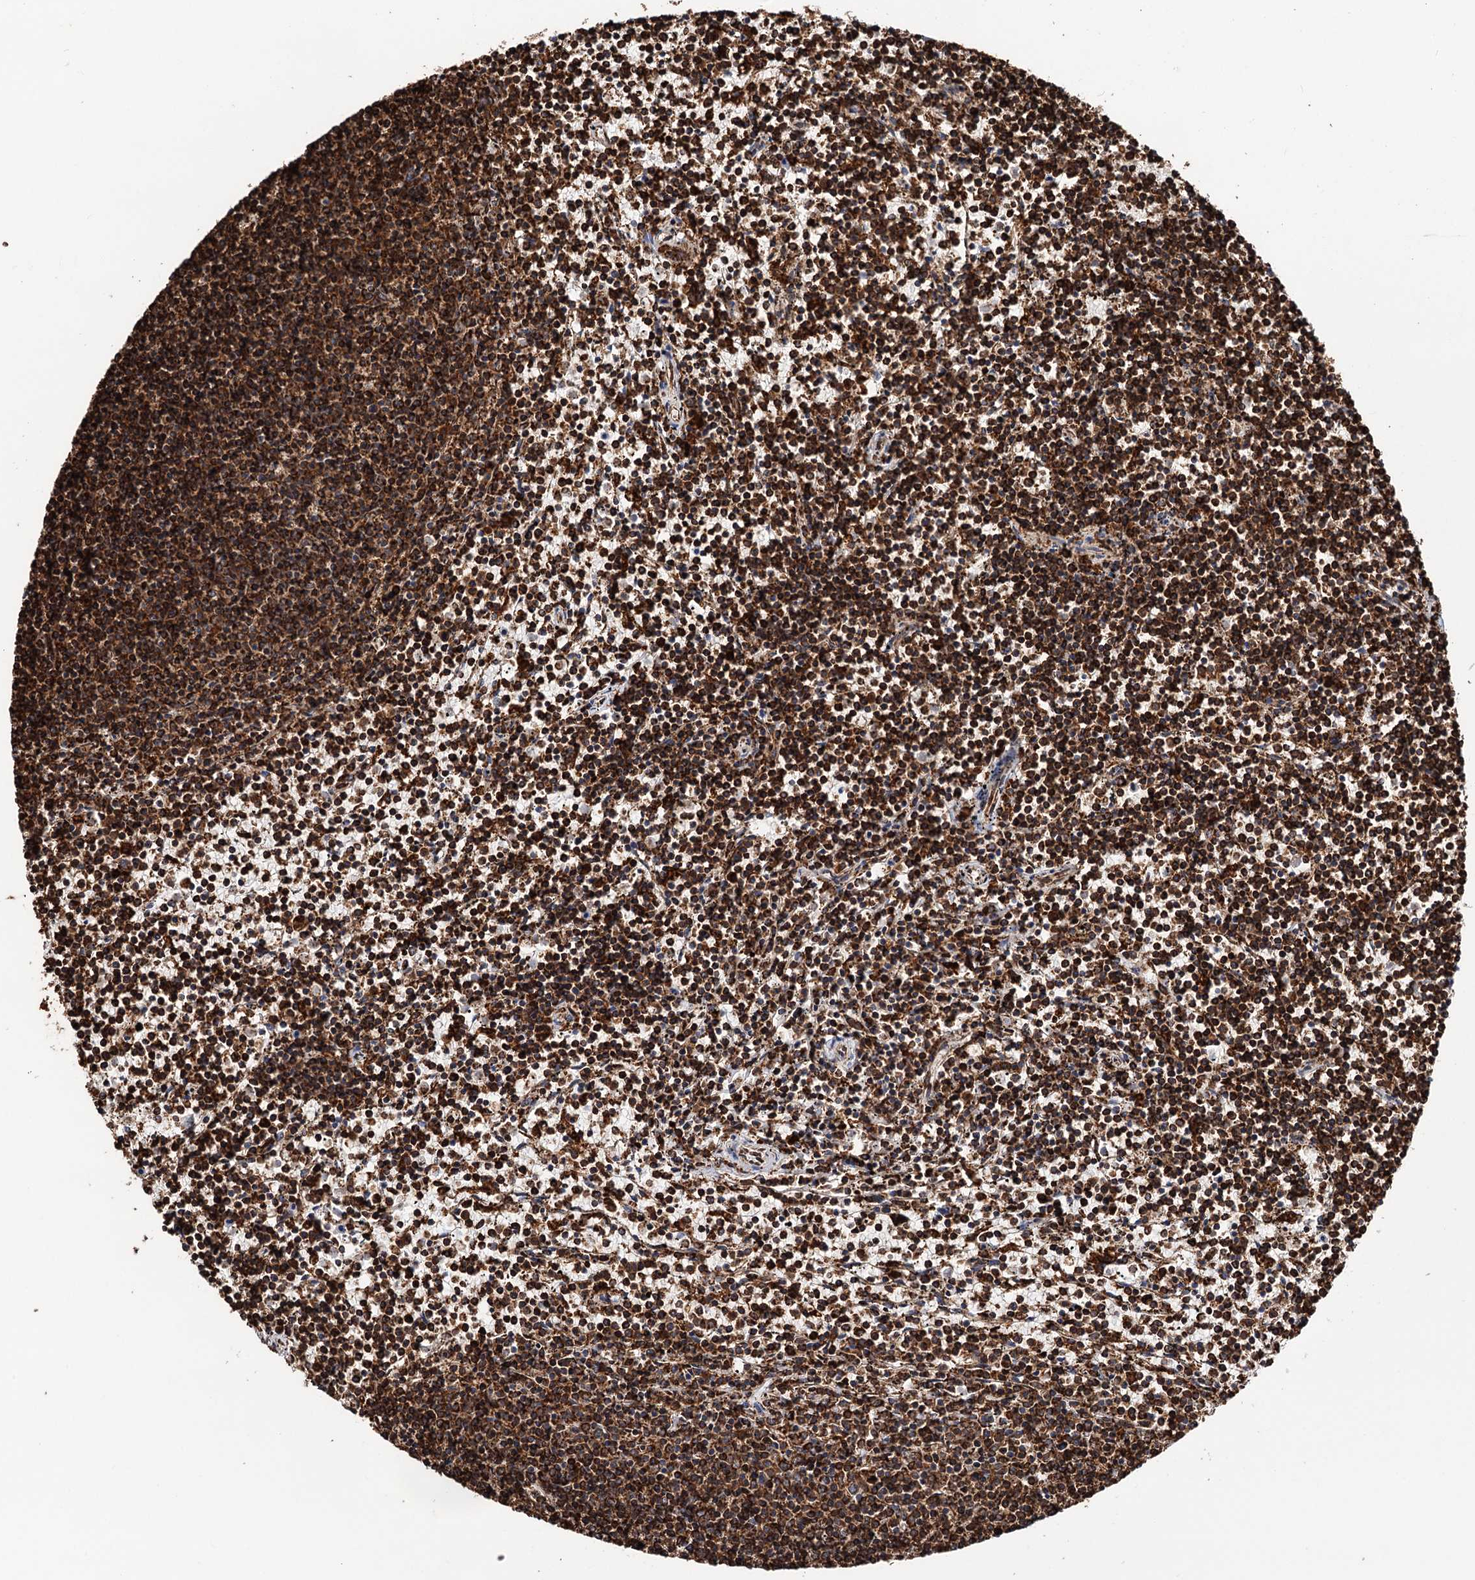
{"staining": {"intensity": "strong", "quantity": ">75%", "location": "cytoplasmic/membranous"}, "tissue": "lymphoma", "cell_type": "Tumor cells", "image_type": "cancer", "snomed": [{"axis": "morphology", "description": "Malignant lymphoma, non-Hodgkin's type, Low grade"}, {"axis": "topography", "description": "Spleen"}], "caption": "The photomicrograph shows immunohistochemical staining of lymphoma. There is strong cytoplasmic/membranous staining is identified in approximately >75% of tumor cells. Ihc stains the protein in brown and the nuclei are stained blue.", "gene": "ERP29", "patient": {"sex": "female", "age": 50}}